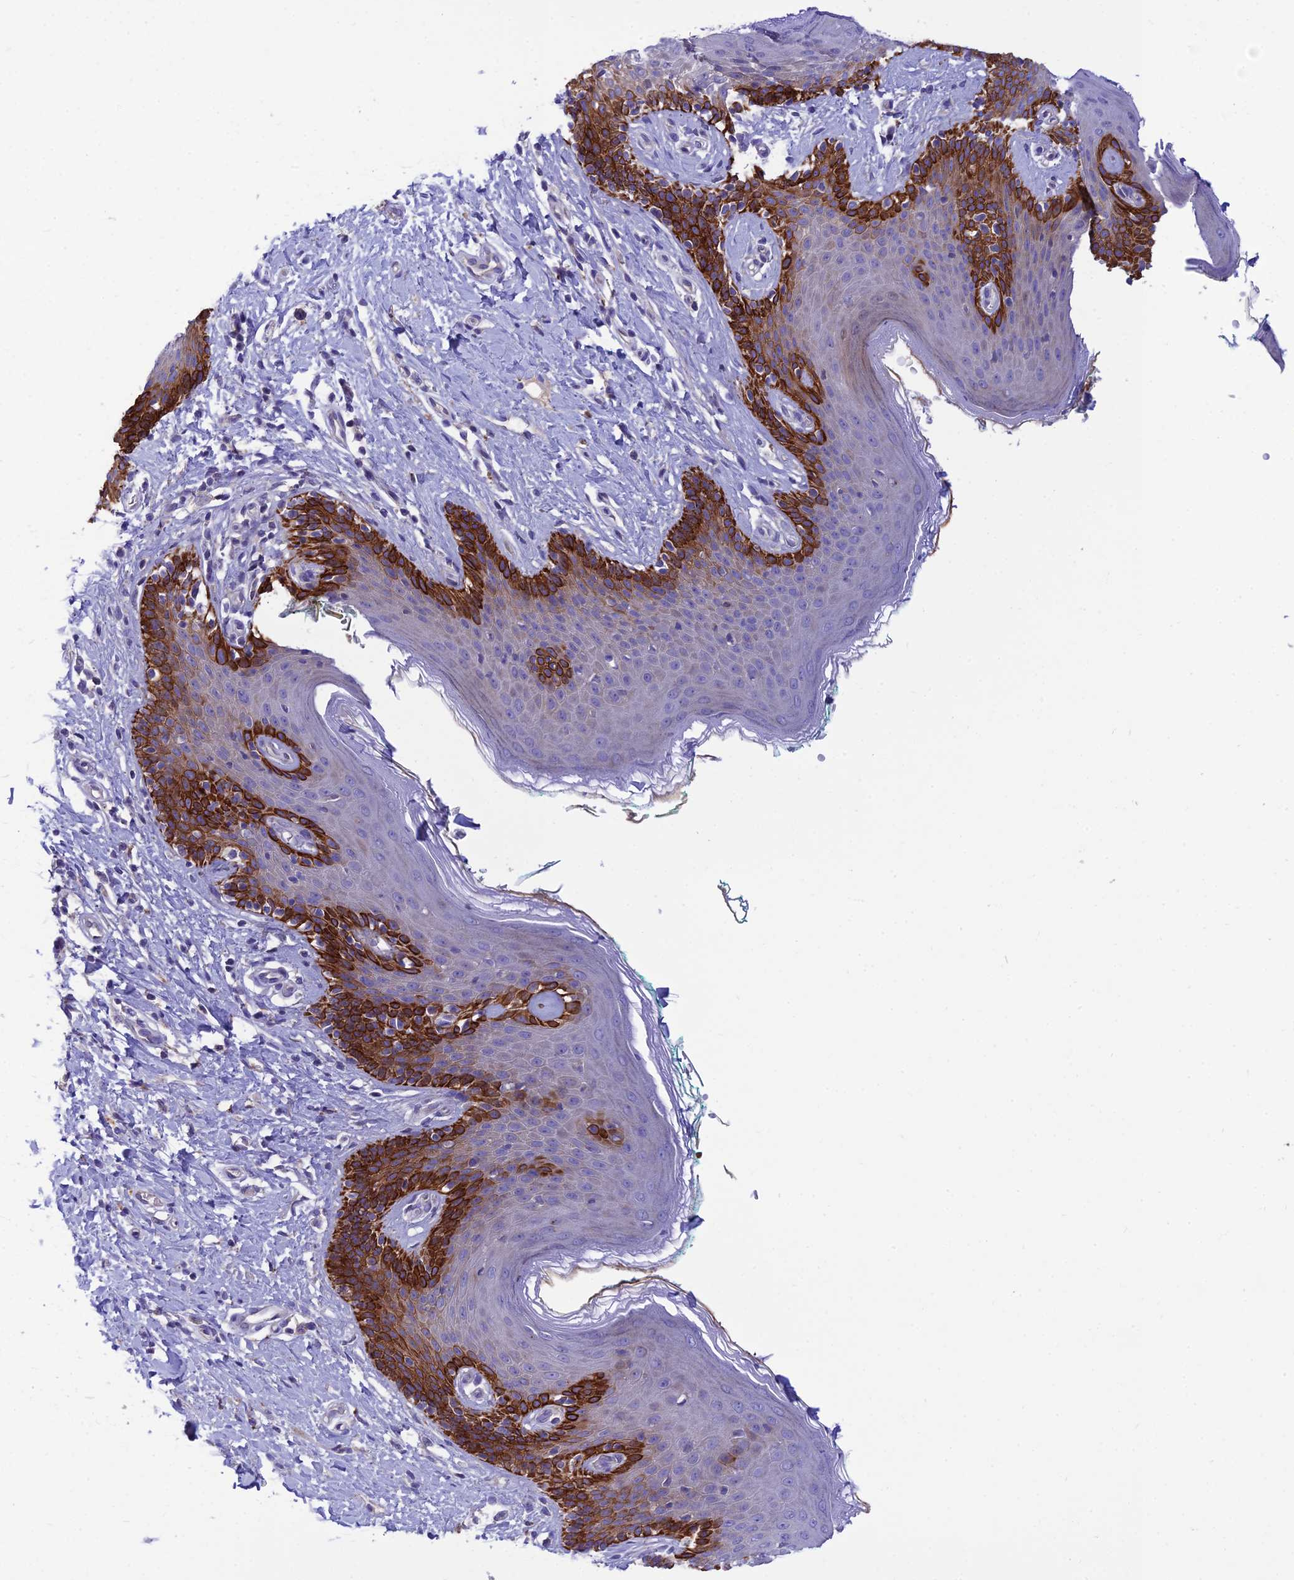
{"staining": {"intensity": "strong", "quantity": "25%-75%", "location": "cytoplasmic/membranous"}, "tissue": "skin", "cell_type": "Epidermal cells", "image_type": "normal", "snomed": [{"axis": "morphology", "description": "Normal tissue, NOS"}, {"axis": "topography", "description": "Vulva"}], "caption": "Skin was stained to show a protein in brown. There is high levels of strong cytoplasmic/membranous expression in approximately 25%-75% of epidermal cells. (DAB (3,3'-diaminobenzidine) IHC with brightfield microscopy, high magnification).", "gene": "CCDC157", "patient": {"sex": "female", "age": 66}}